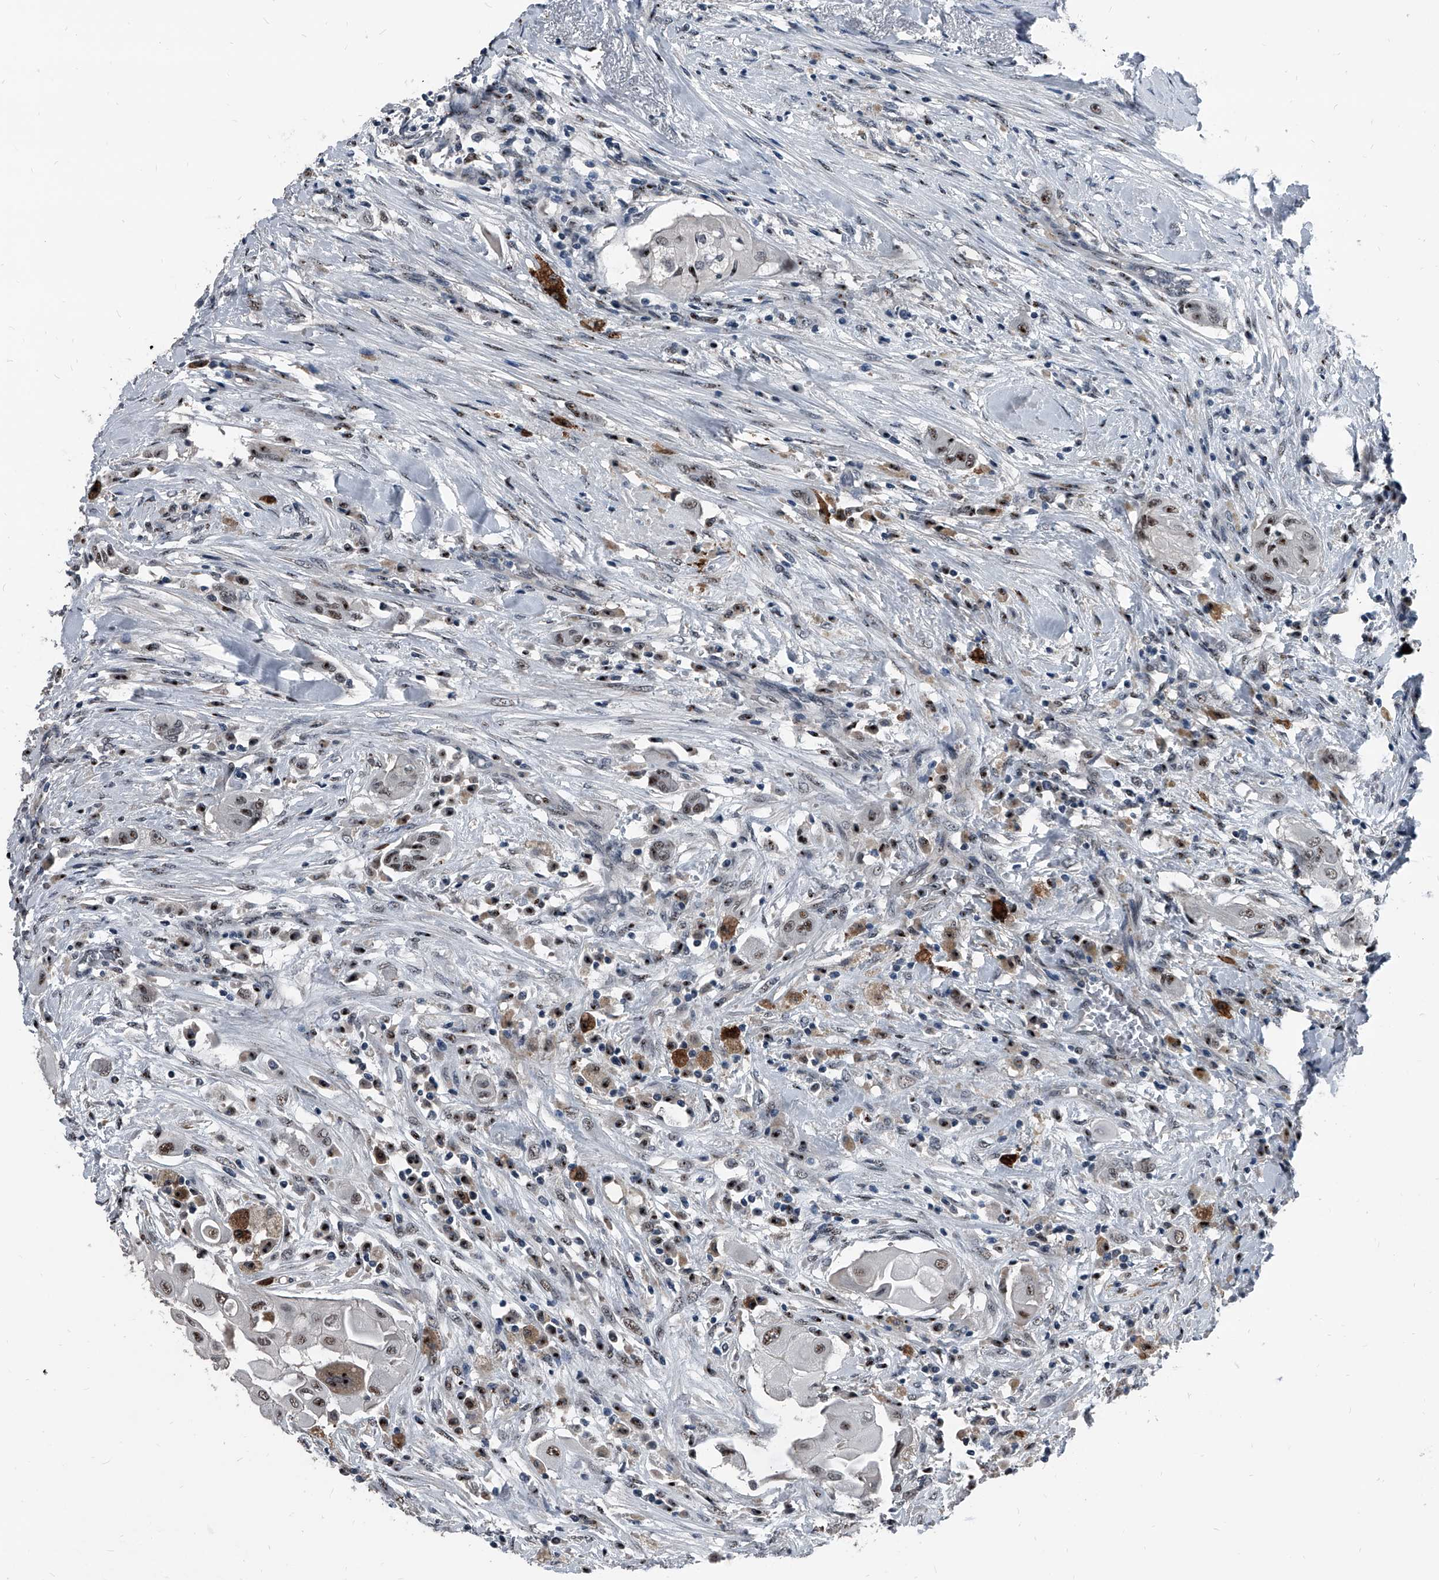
{"staining": {"intensity": "moderate", "quantity": "<25%", "location": "nuclear"}, "tissue": "thyroid cancer", "cell_type": "Tumor cells", "image_type": "cancer", "snomed": [{"axis": "morphology", "description": "Papillary adenocarcinoma, NOS"}, {"axis": "topography", "description": "Thyroid gland"}], "caption": "Immunohistochemical staining of human thyroid cancer (papillary adenocarcinoma) demonstrates moderate nuclear protein staining in approximately <25% of tumor cells.", "gene": "MEN1", "patient": {"sex": "female", "age": 59}}